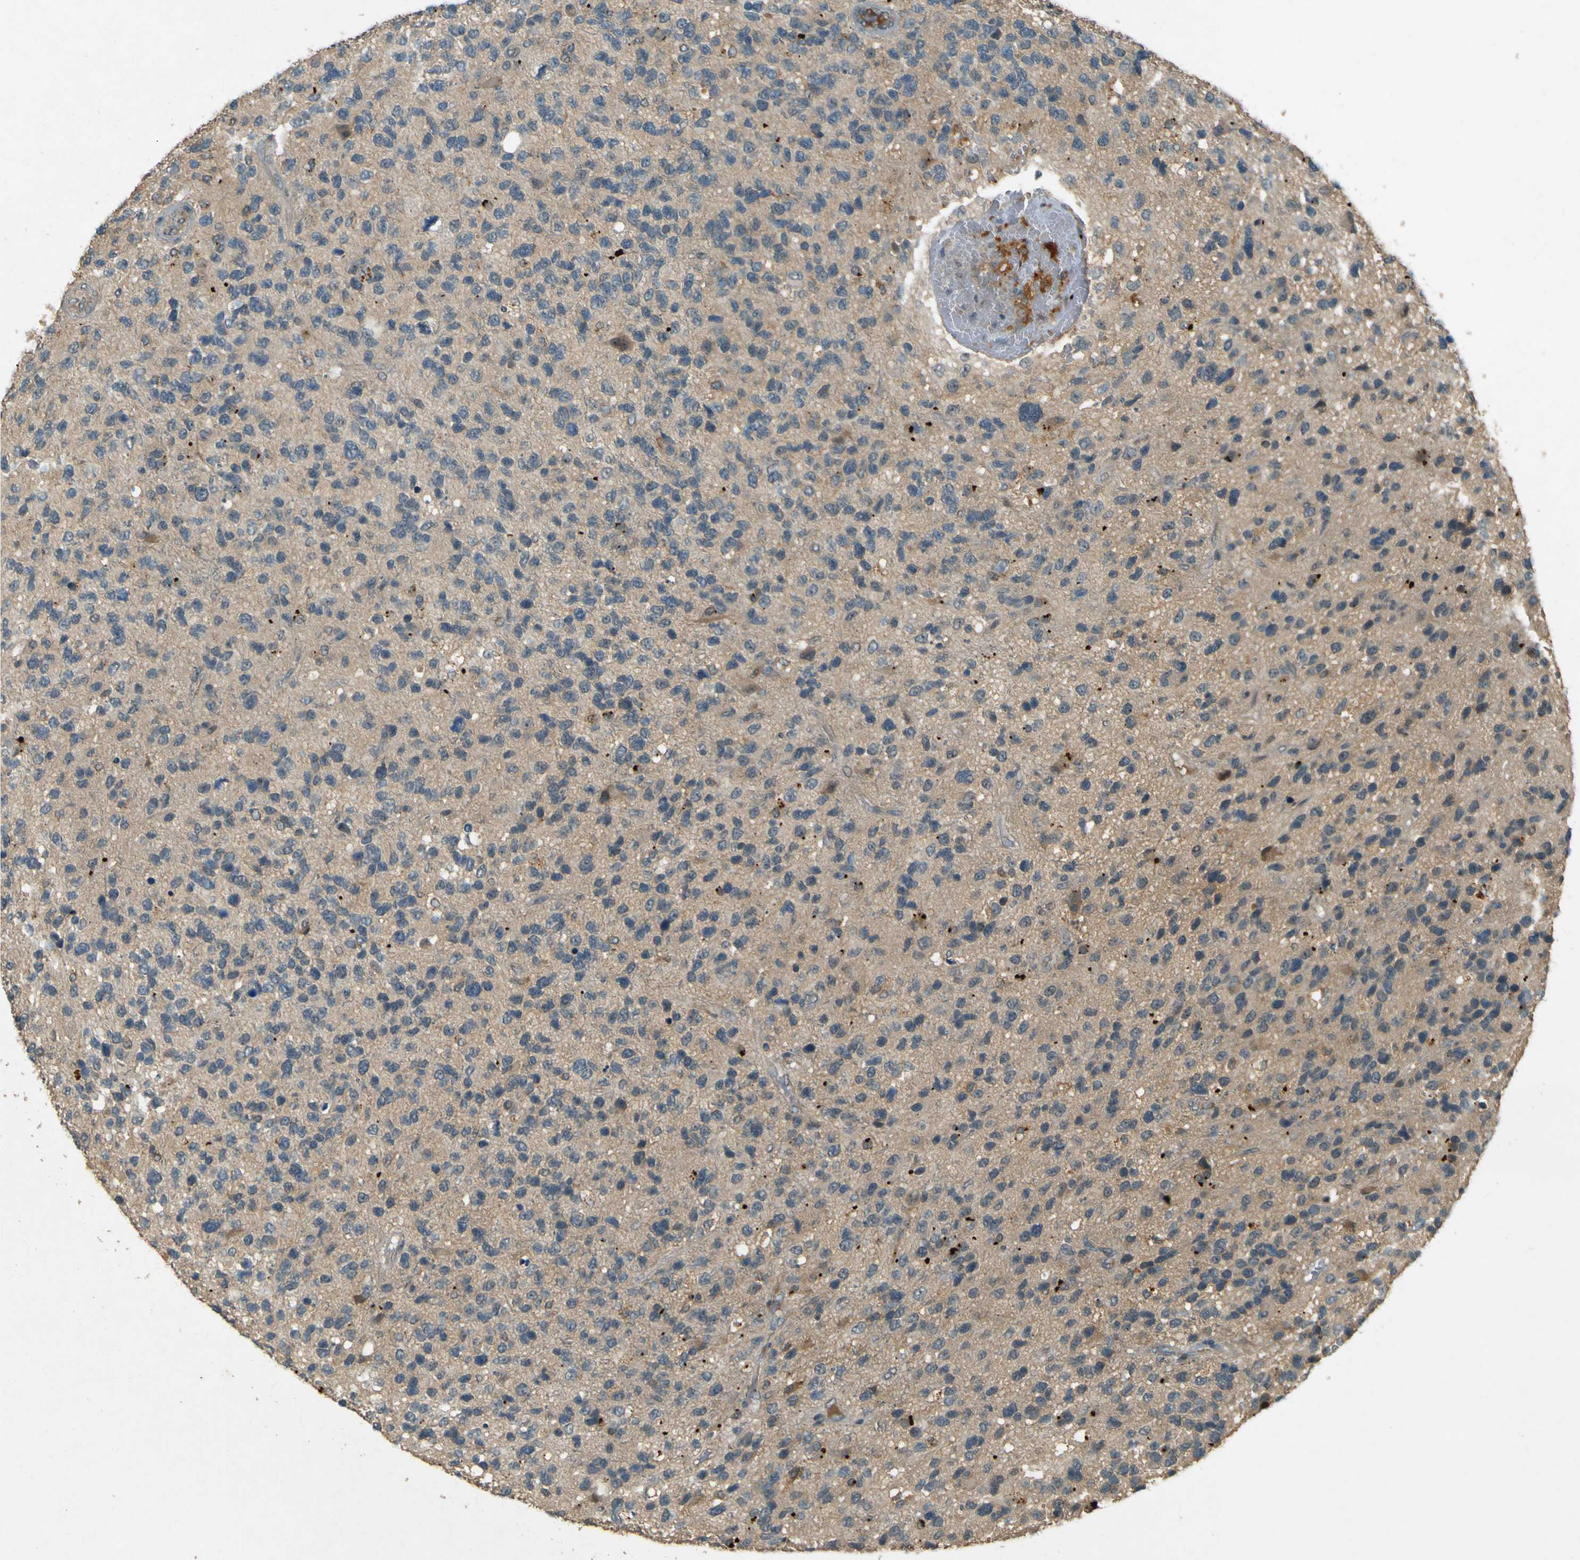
{"staining": {"intensity": "negative", "quantity": "none", "location": "none"}, "tissue": "glioma", "cell_type": "Tumor cells", "image_type": "cancer", "snomed": [{"axis": "morphology", "description": "Glioma, malignant, High grade"}, {"axis": "topography", "description": "Brain"}], "caption": "High magnification brightfield microscopy of high-grade glioma (malignant) stained with DAB (3,3'-diaminobenzidine) (brown) and counterstained with hematoxylin (blue): tumor cells show no significant expression.", "gene": "MPDZ", "patient": {"sex": "female", "age": 58}}